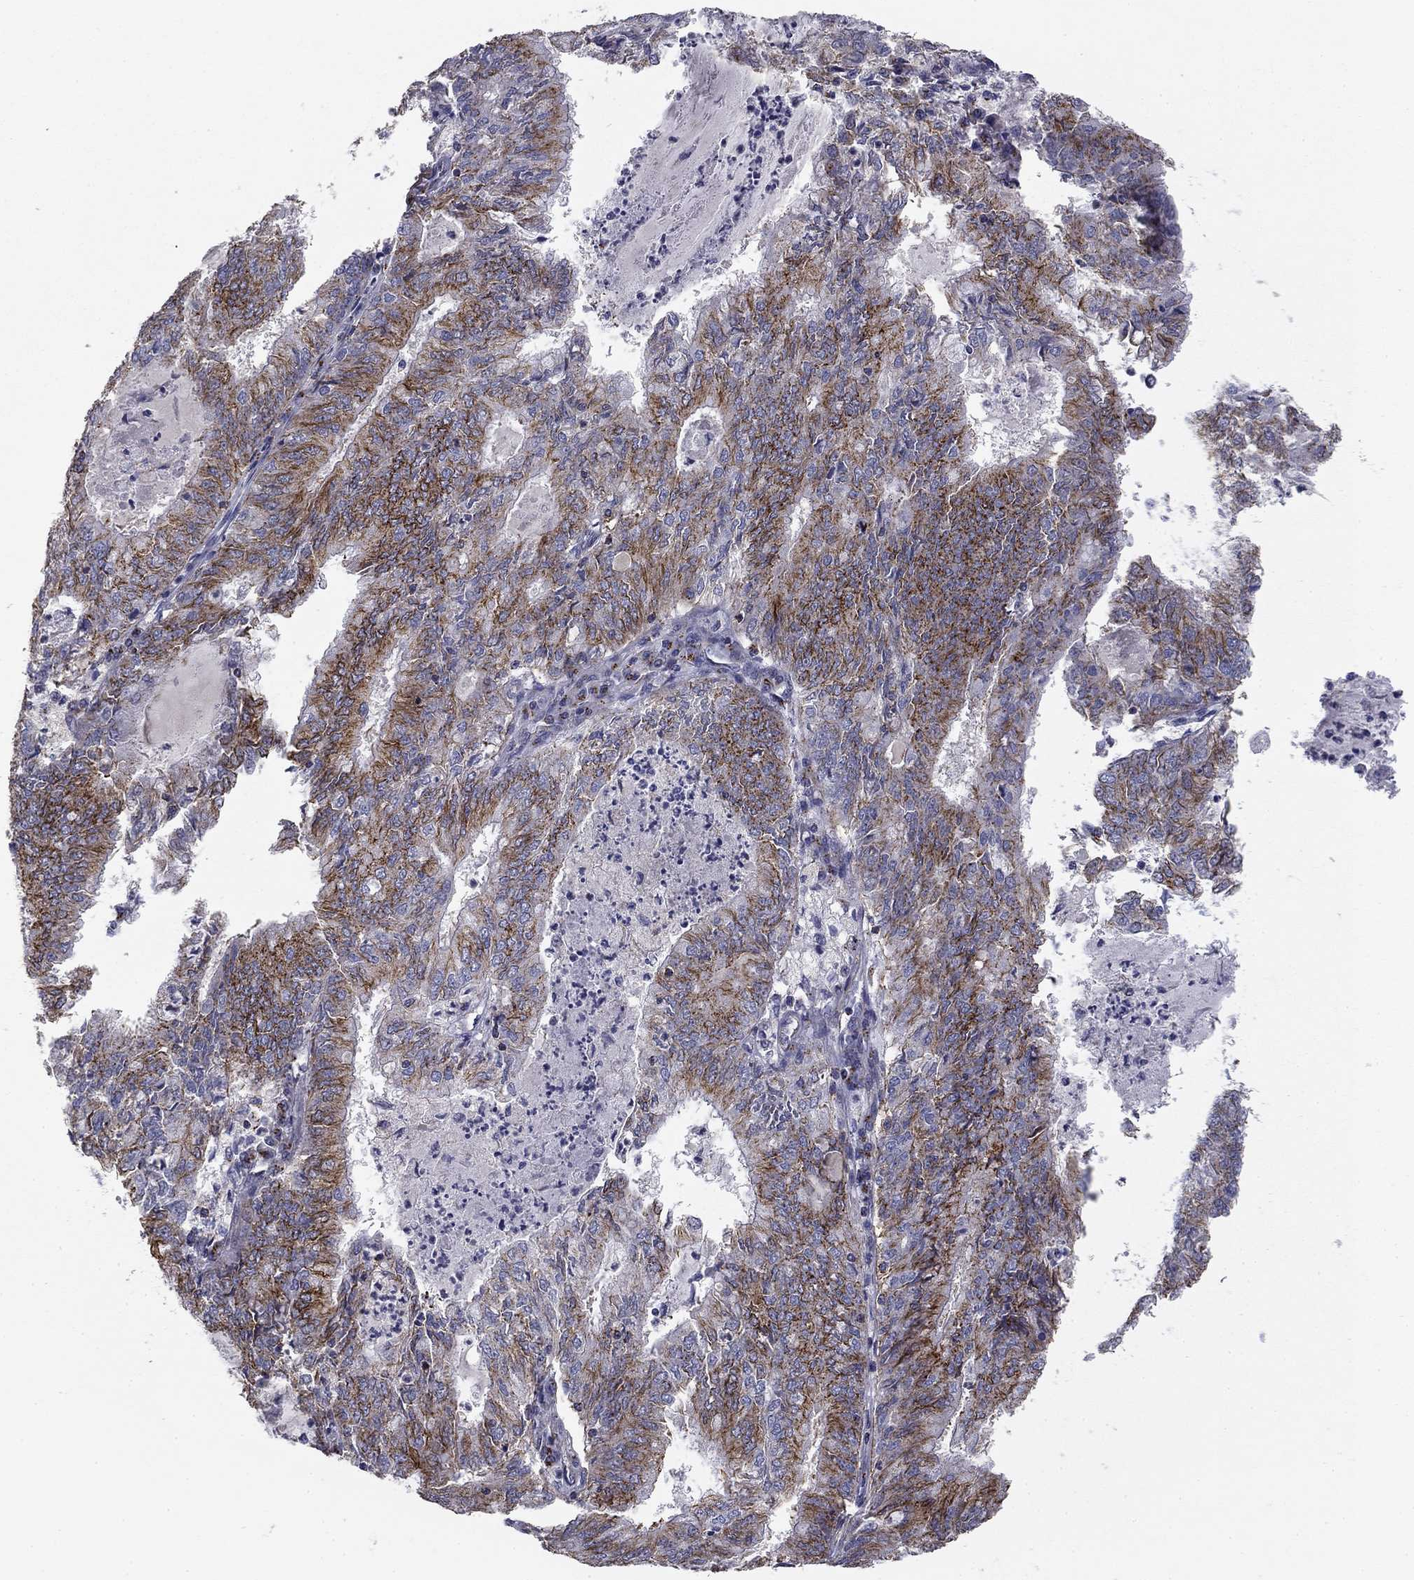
{"staining": {"intensity": "strong", "quantity": ">75%", "location": "cytoplasmic/membranous"}, "tissue": "endometrial cancer", "cell_type": "Tumor cells", "image_type": "cancer", "snomed": [{"axis": "morphology", "description": "Adenocarcinoma, NOS"}, {"axis": "topography", "description": "Endometrium"}], "caption": "Tumor cells exhibit strong cytoplasmic/membranous staining in approximately >75% of cells in endometrial cancer.", "gene": "SEPTIN3", "patient": {"sex": "female", "age": 57}}